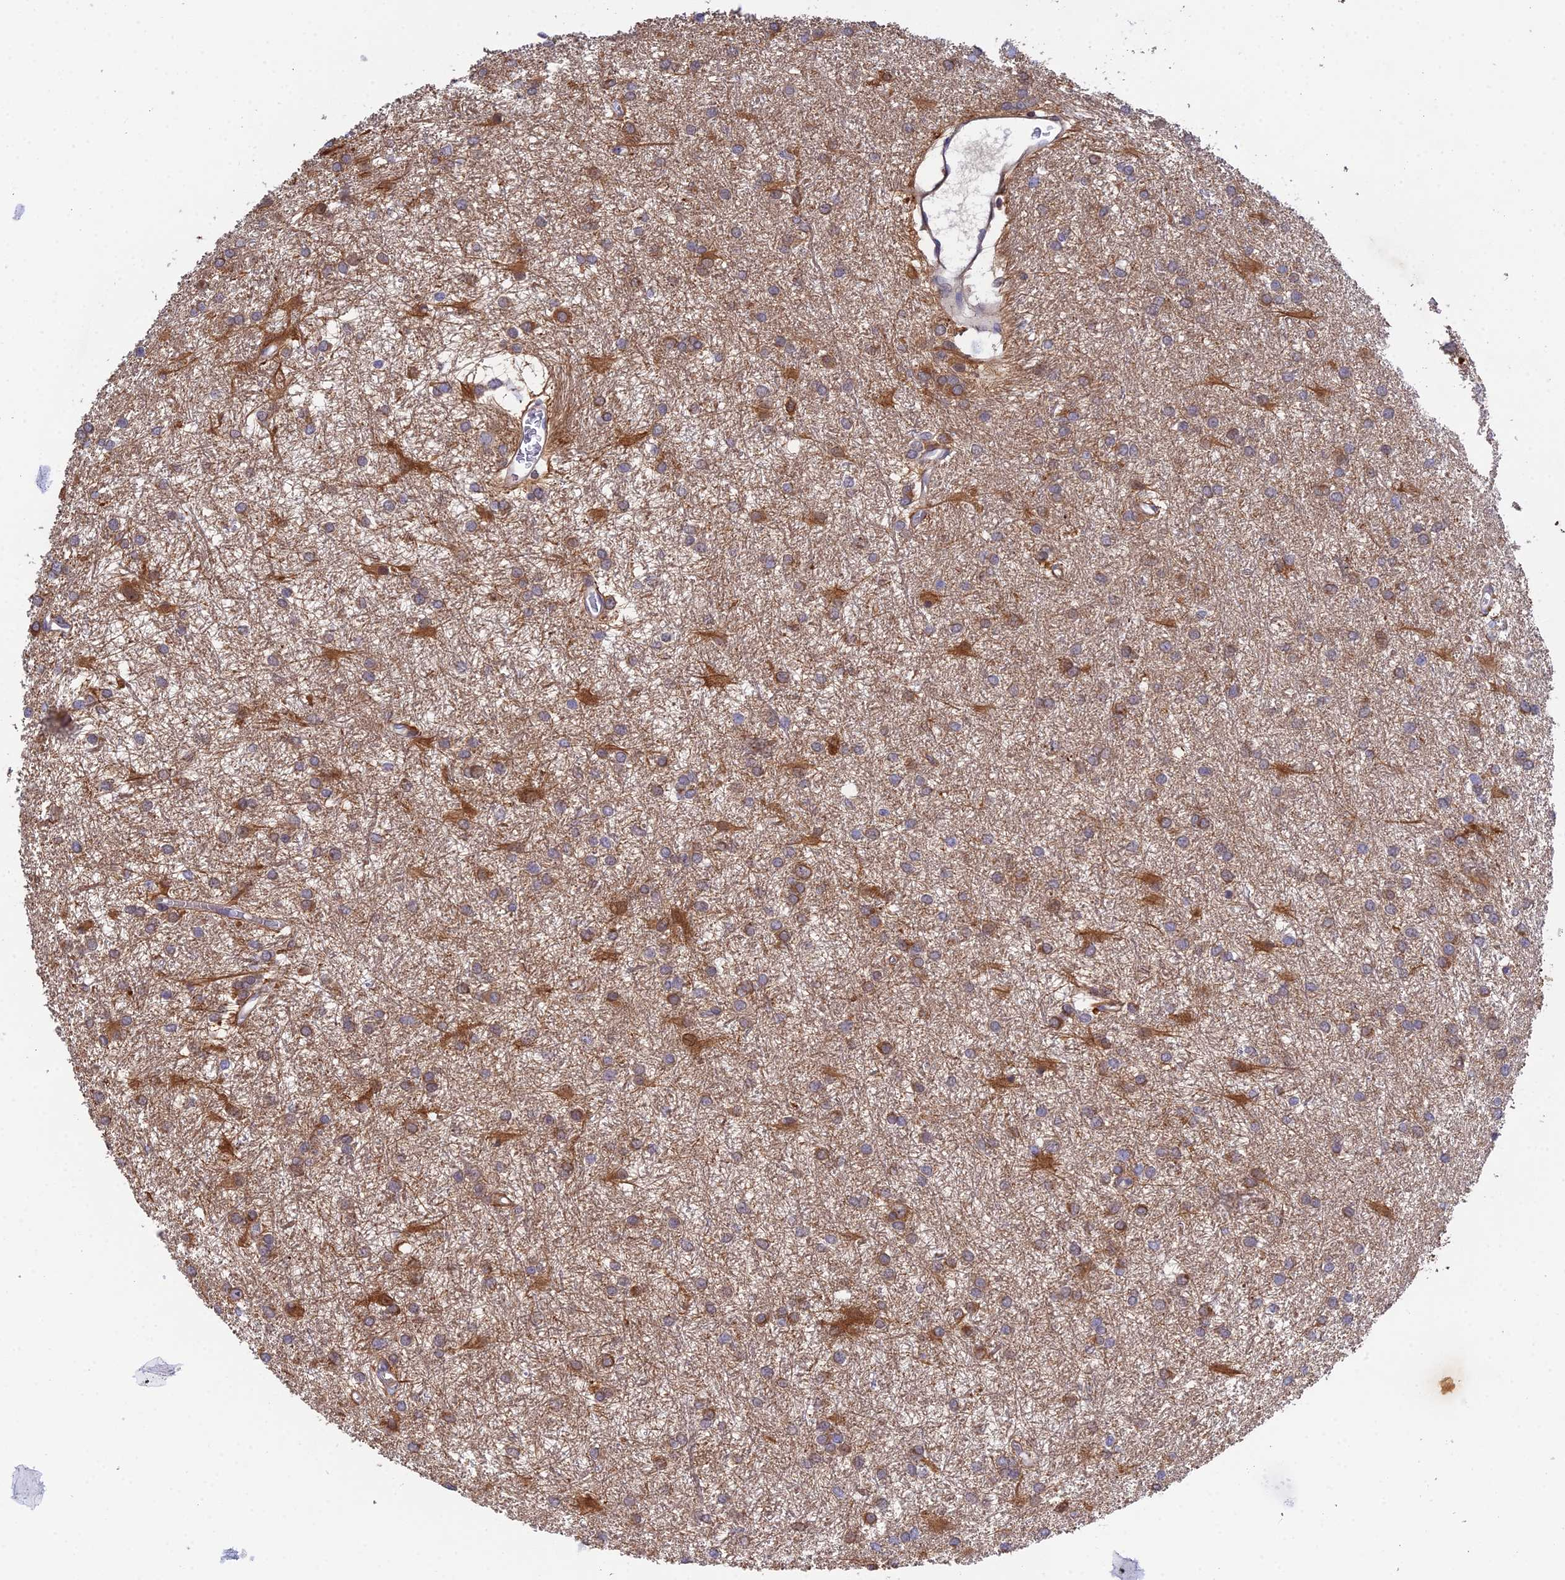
{"staining": {"intensity": "moderate", "quantity": ">75%", "location": "cytoplasmic/membranous"}, "tissue": "glioma", "cell_type": "Tumor cells", "image_type": "cancer", "snomed": [{"axis": "morphology", "description": "Glioma, malignant, High grade"}, {"axis": "topography", "description": "Brain"}], "caption": "Glioma tissue displays moderate cytoplasmic/membranous positivity in about >75% of tumor cells, visualized by immunohistochemistry.", "gene": "ELOA2", "patient": {"sex": "female", "age": 50}}